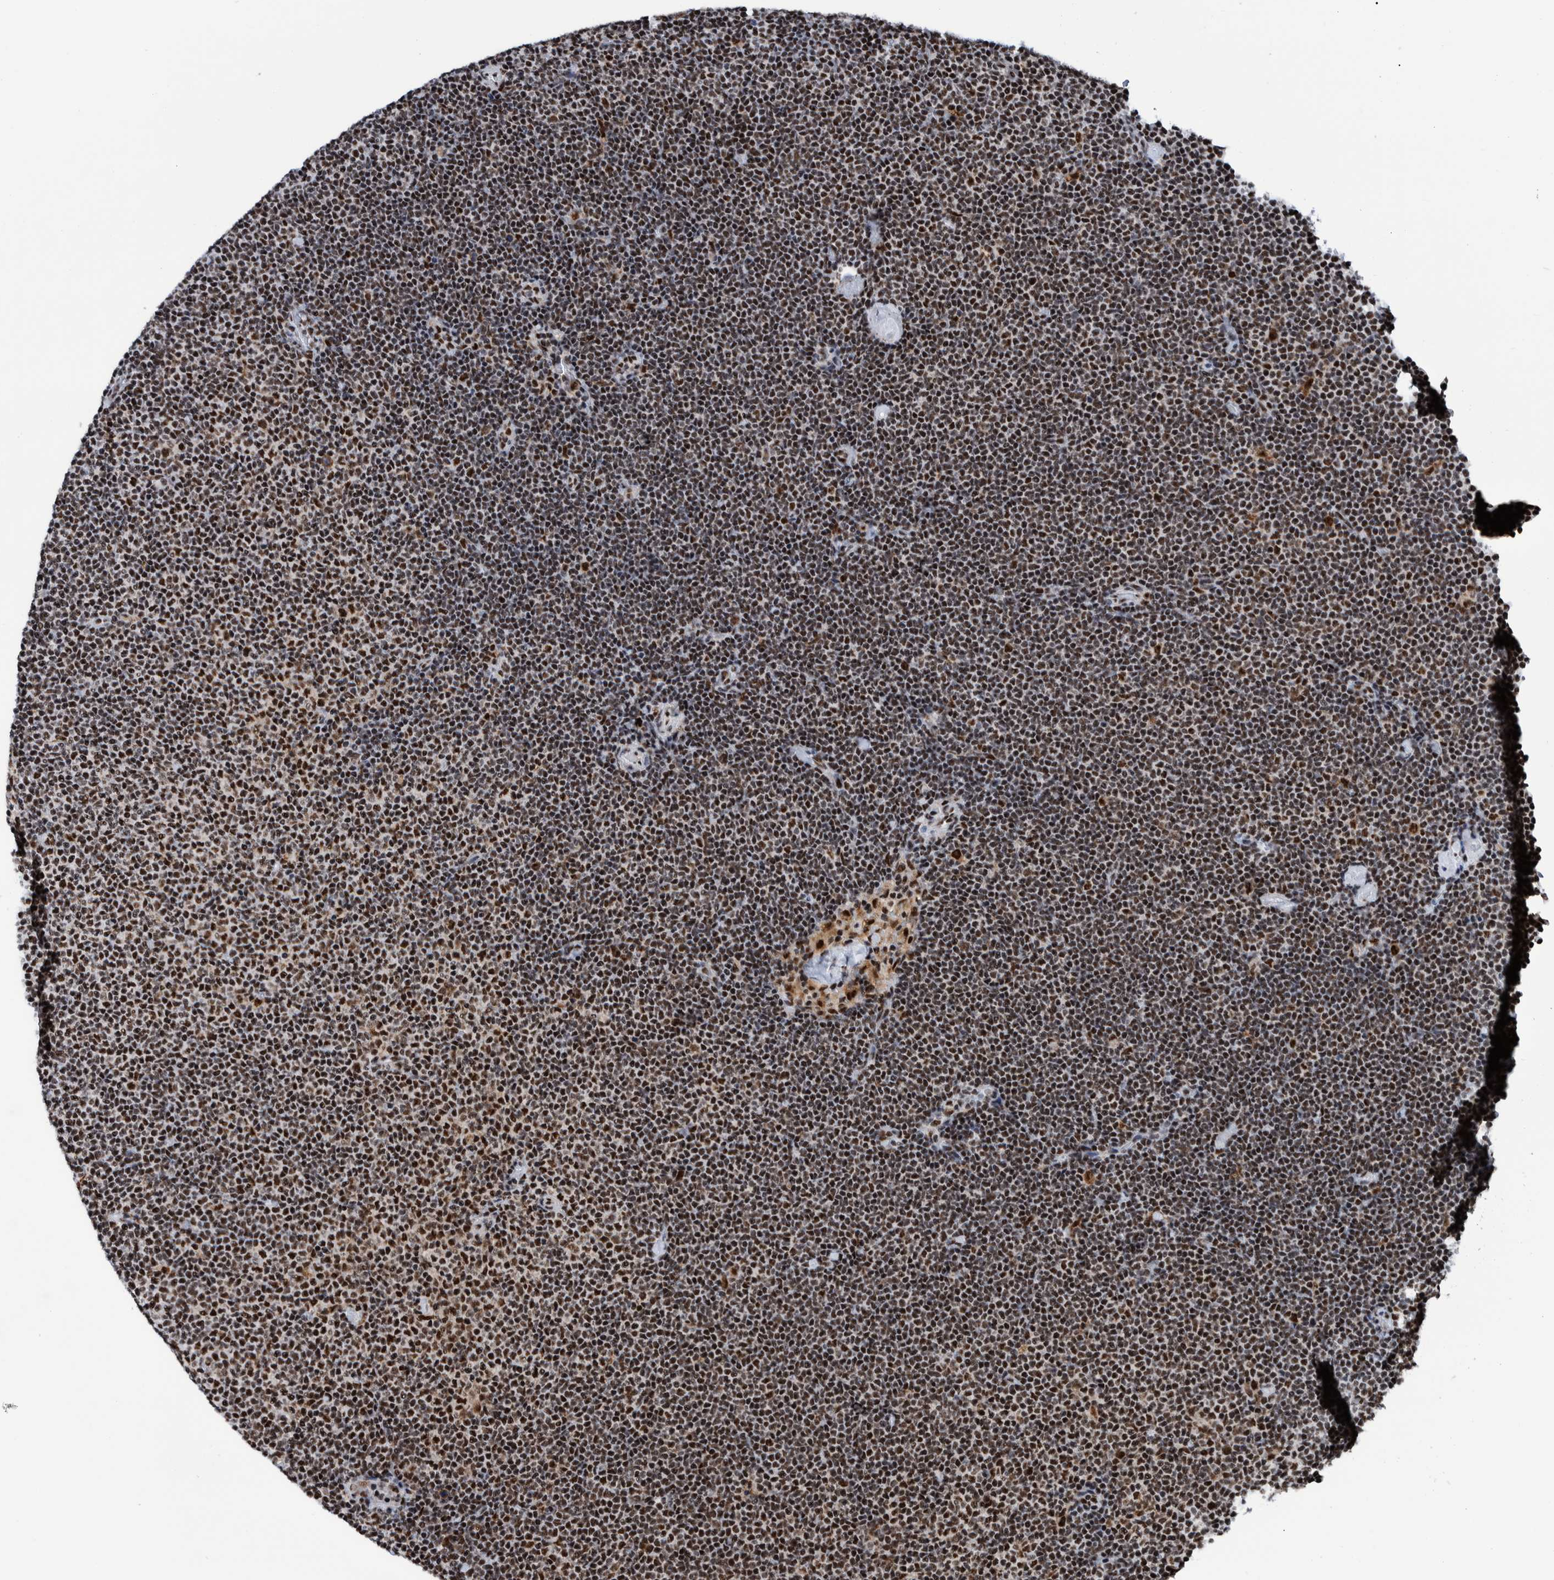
{"staining": {"intensity": "moderate", "quantity": ">75%", "location": "nuclear"}, "tissue": "lymphoma", "cell_type": "Tumor cells", "image_type": "cancer", "snomed": [{"axis": "morphology", "description": "Malignant lymphoma, non-Hodgkin's type, Low grade"}, {"axis": "topography", "description": "Lymph node"}], "caption": "Human malignant lymphoma, non-Hodgkin's type (low-grade) stained with a brown dye exhibits moderate nuclear positive expression in about >75% of tumor cells.", "gene": "EFTUD2", "patient": {"sex": "female", "age": 53}}